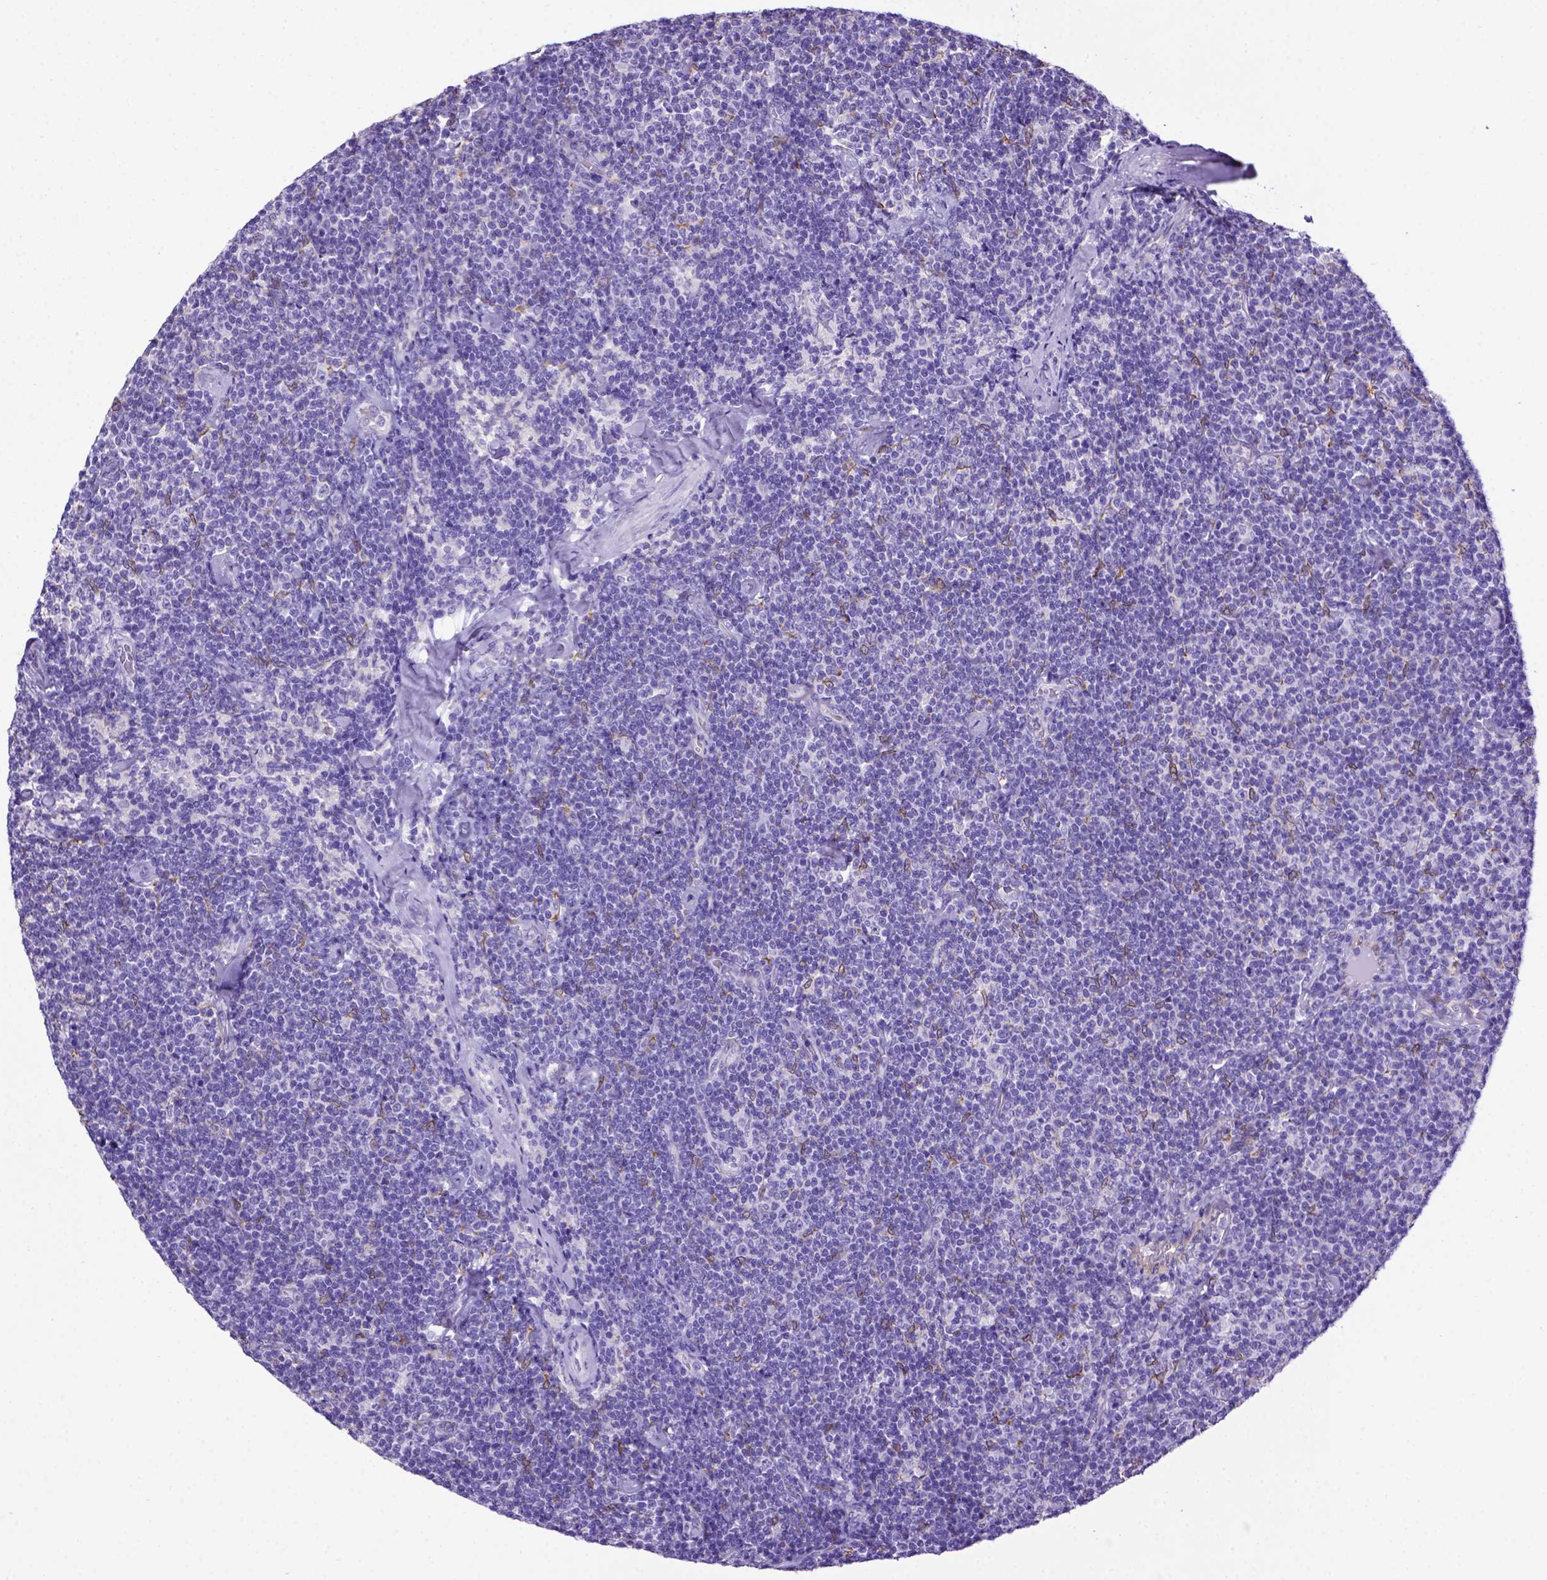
{"staining": {"intensity": "negative", "quantity": "none", "location": "none"}, "tissue": "lymphoma", "cell_type": "Tumor cells", "image_type": "cancer", "snomed": [{"axis": "morphology", "description": "Malignant lymphoma, non-Hodgkin's type, Low grade"}, {"axis": "topography", "description": "Lymph node"}], "caption": "This is a image of IHC staining of lymphoma, which shows no staining in tumor cells.", "gene": "PTGES", "patient": {"sex": "male", "age": 81}}